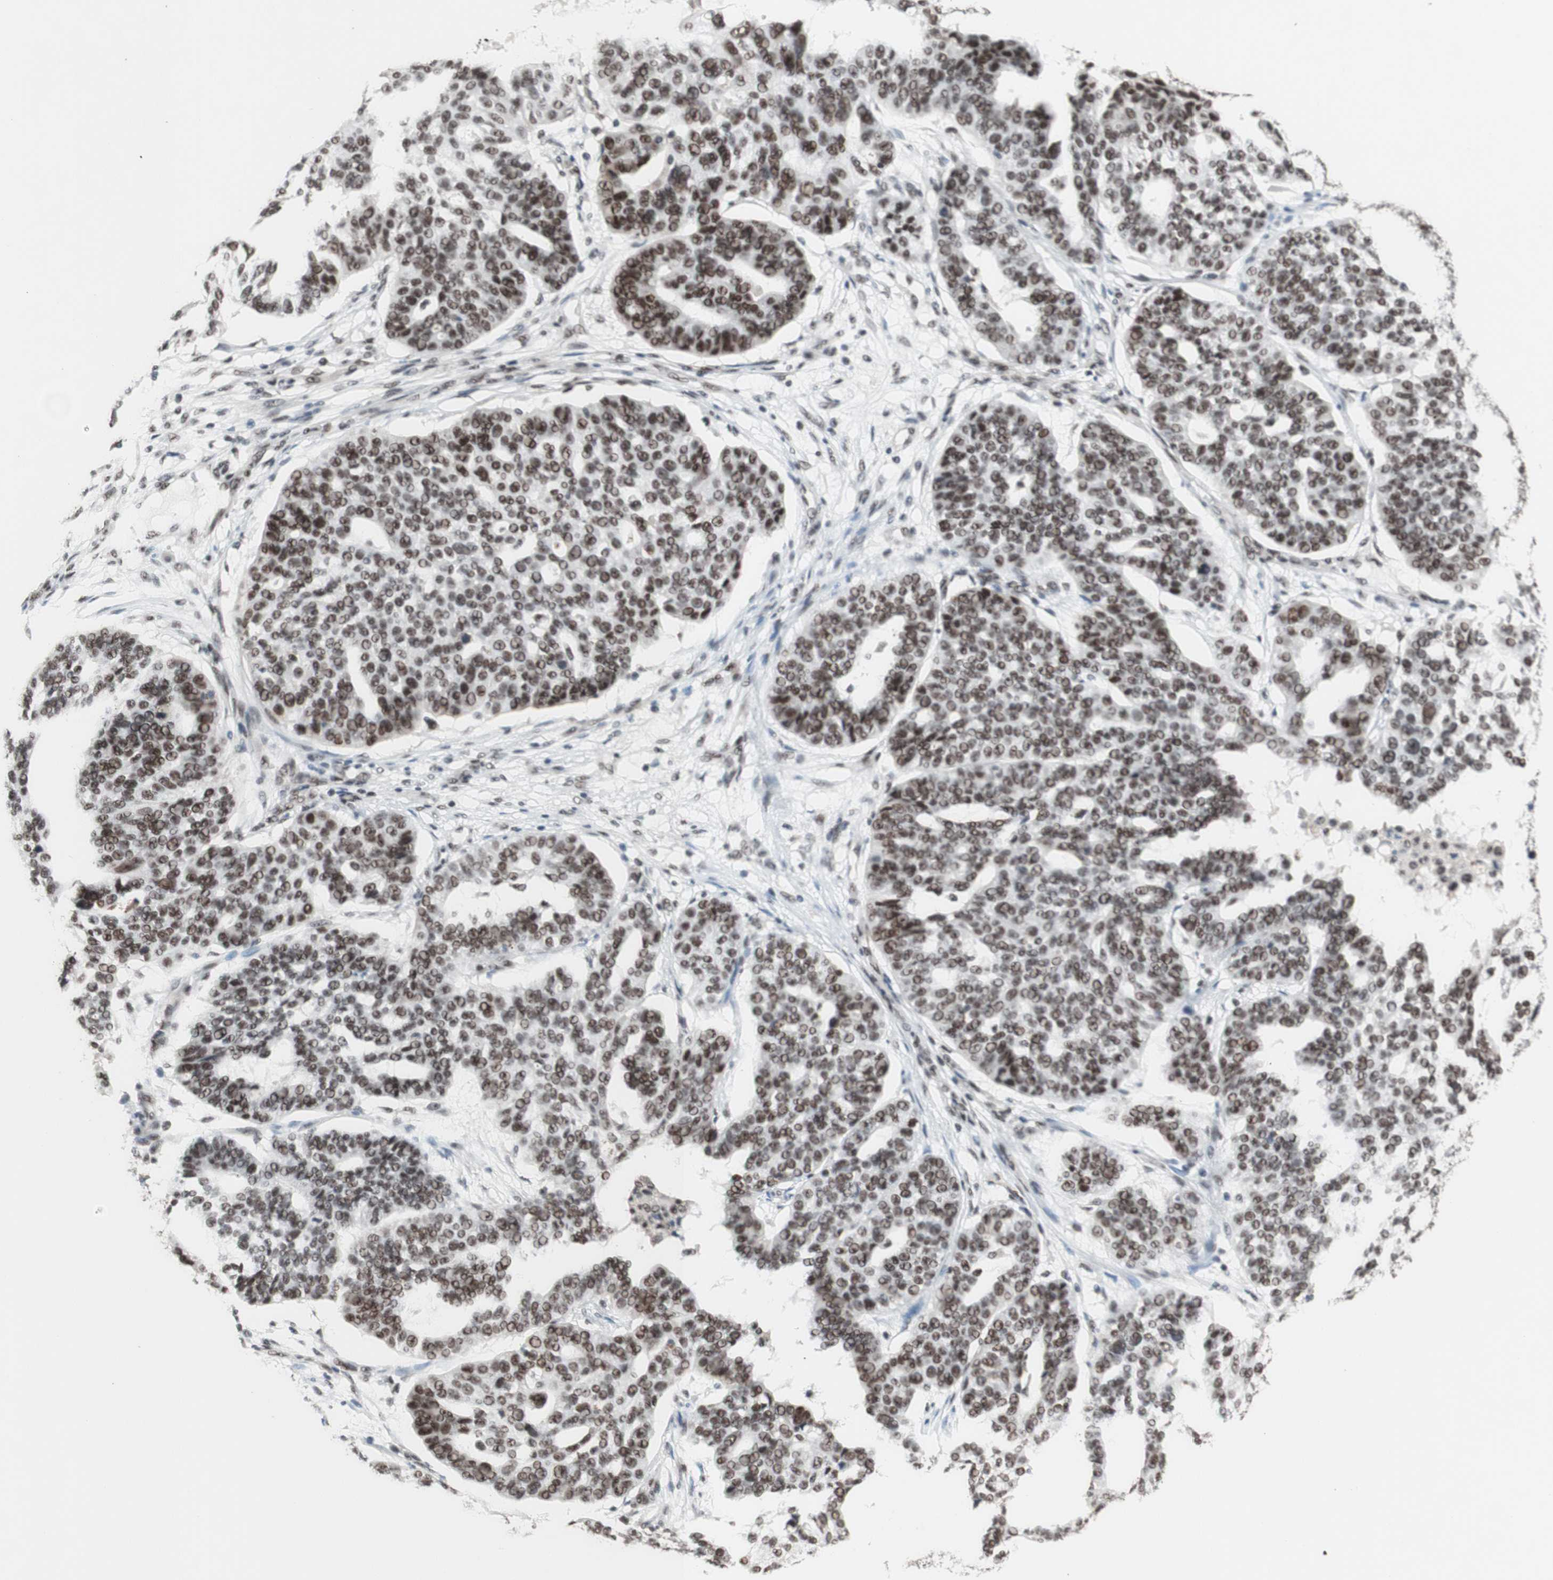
{"staining": {"intensity": "moderate", "quantity": ">75%", "location": "nuclear"}, "tissue": "ovarian cancer", "cell_type": "Tumor cells", "image_type": "cancer", "snomed": [{"axis": "morphology", "description": "Cystadenocarcinoma, serous, NOS"}, {"axis": "topography", "description": "Ovary"}], "caption": "Protein expression analysis of ovarian serous cystadenocarcinoma demonstrates moderate nuclear positivity in about >75% of tumor cells. (DAB (3,3'-diaminobenzidine) IHC with brightfield microscopy, high magnification).", "gene": "PRPF19", "patient": {"sex": "female", "age": 59}}